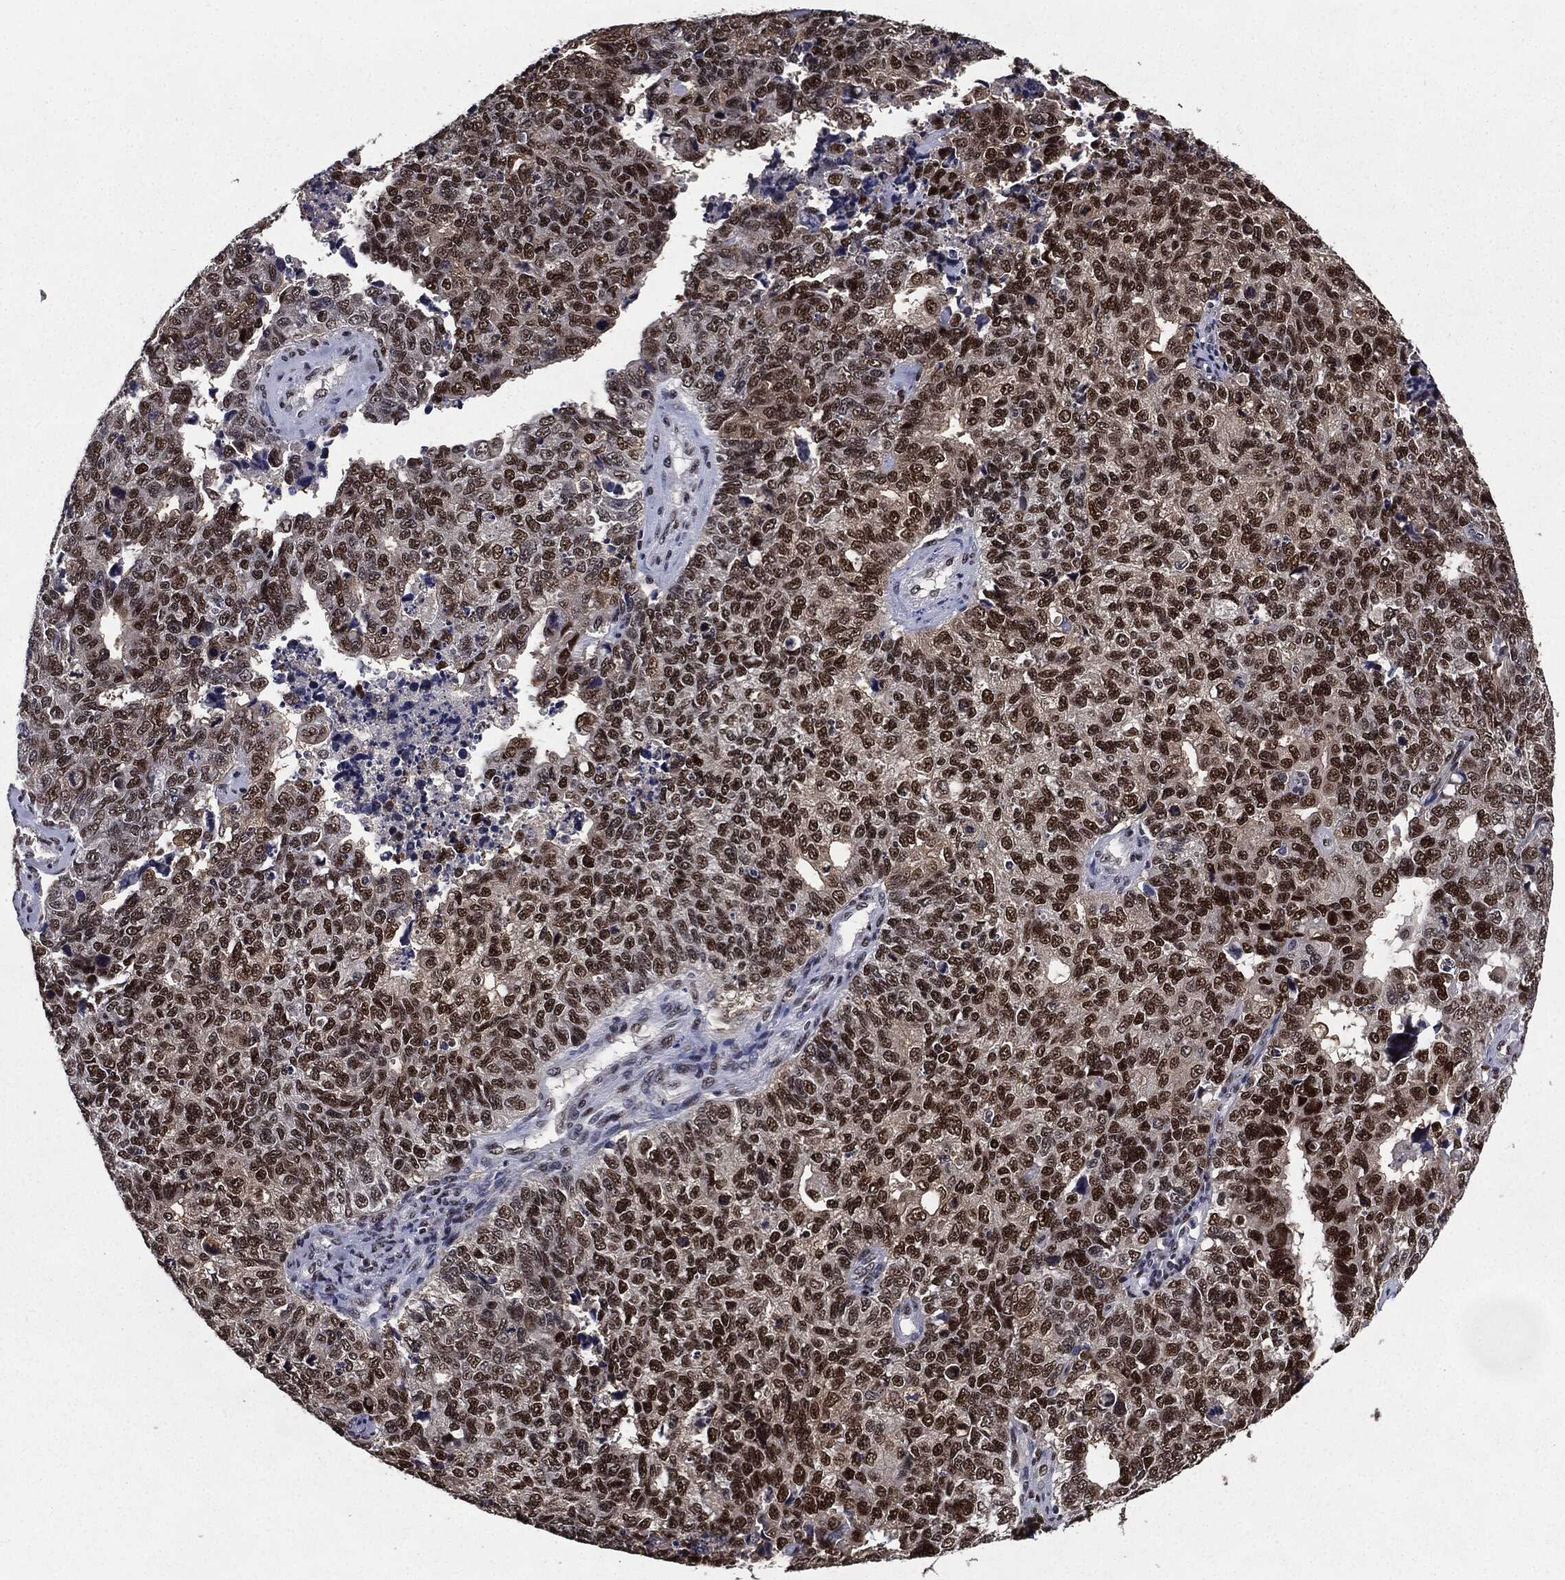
{"staining": {"intensity": "strong", "quantity": "25%-75%", "location": "nuclear"}, "tissue": "cervical cancer", "cell_type": "Tumor cells", "image_type": "cancer", "snomed": [{"axis": "morphology", "description": "Squamous cell carcinoma, NOS"}, {"axis": "topography", "description": "Cervix"}], "caption": "Immunohistochemistry (IHC) image of neoplastic tissue: human squamous cell carcinoma (cervical) stained using IHC exhibits high levels of strong protein expression localized specifically in the nuclear of tumor cells, appearing as a nuclear brown color.", "gene": "JUN", "patient": {"sex": "female", "age": 63}}